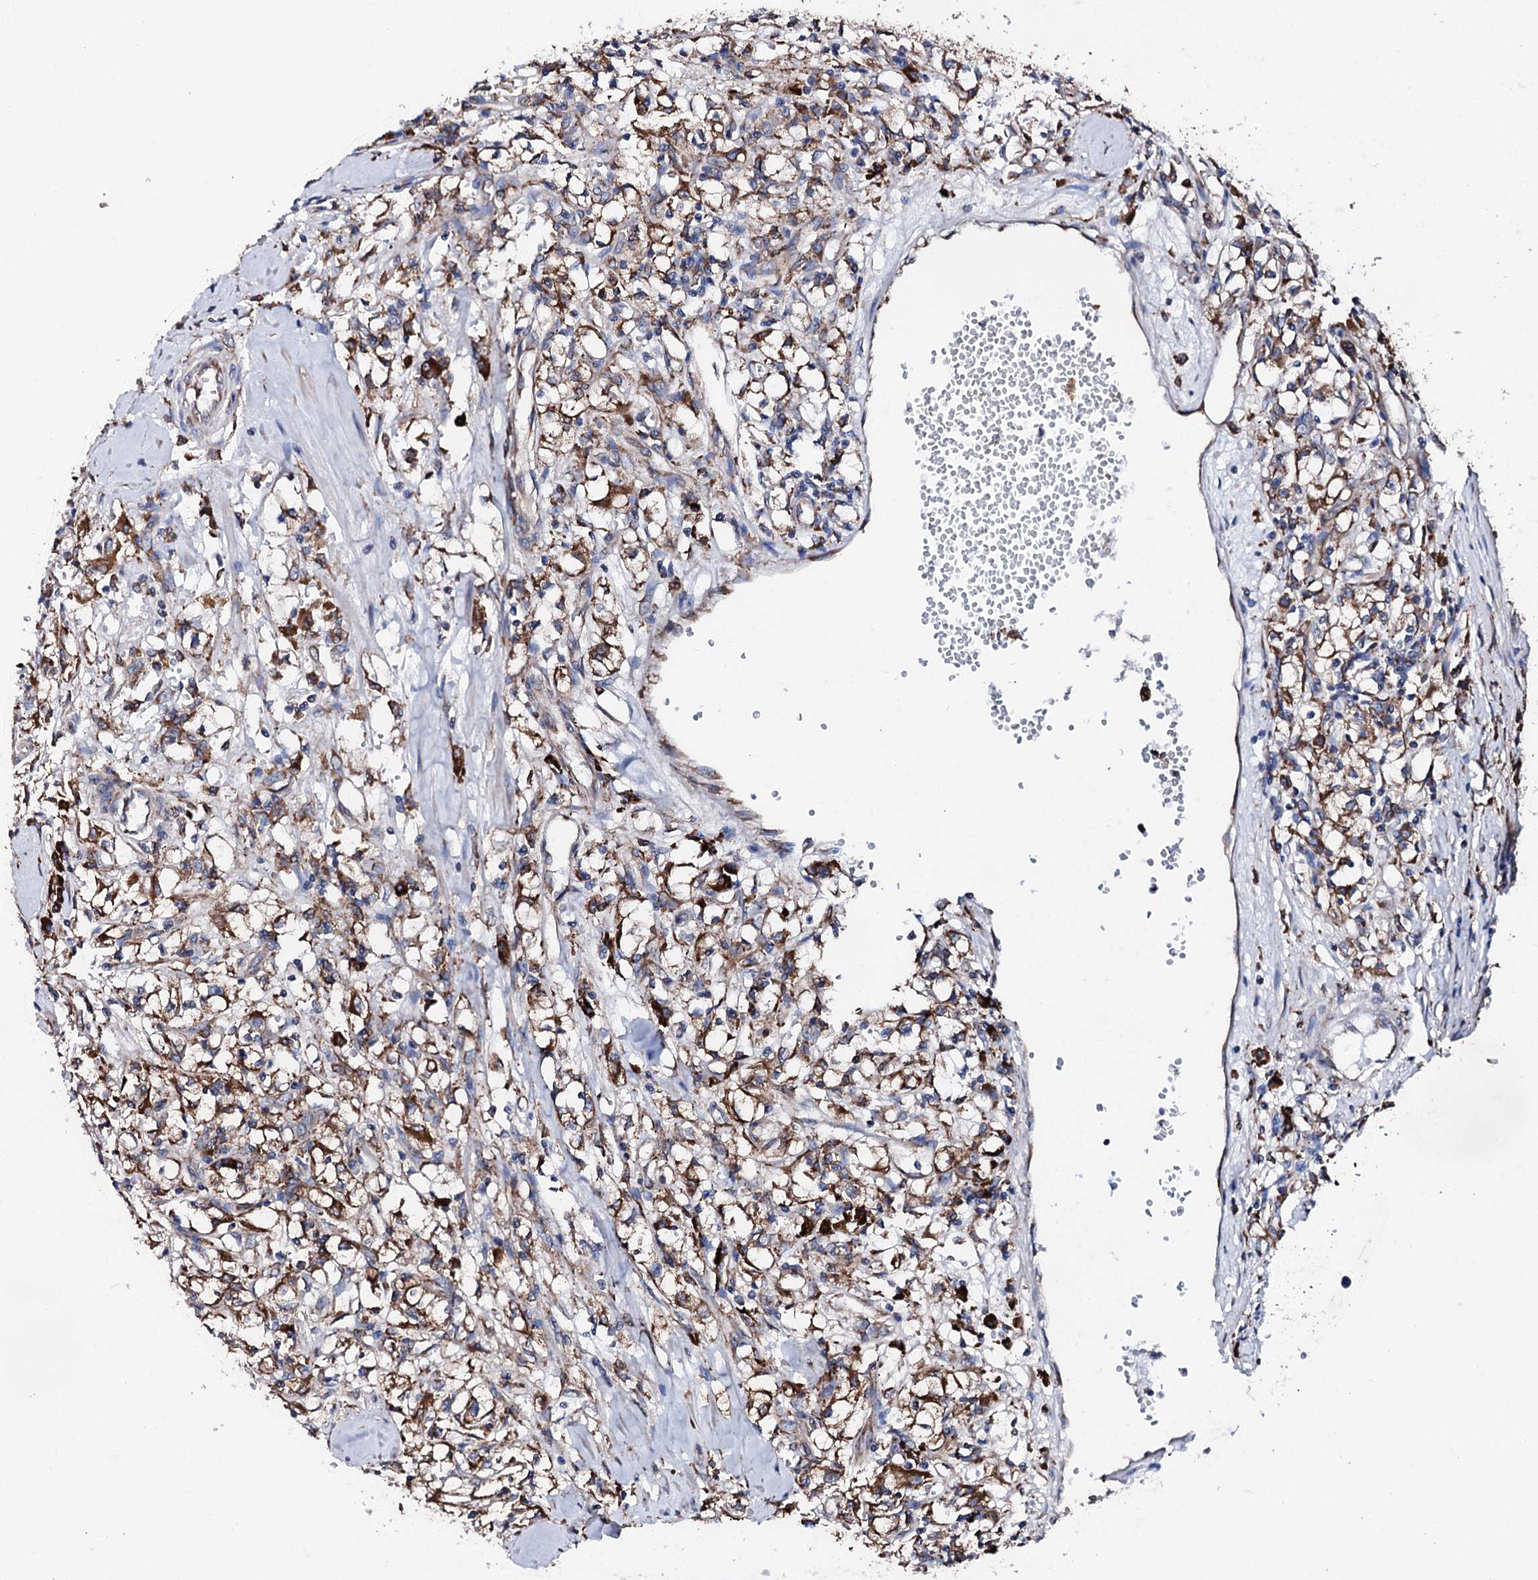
{"staining": {"intensity": "moderate", "quantity": ">75%", "location": "cytoplasmic/membranous"}, "tissue": "renal cancer", "cell_type": "Tumor cells", "image_type": "cancer", "snomed": [{"axis": "morphology", "description": "Adenocarcinoma, NOS"}, {"axis": "topography", "description": "Kidney"}], "caption": "Human renal cancer stained with a protein marker reveals moderate staining in tumor cells.", "gene": "AMDHD1", "patient": {"sex": "male", "age": 56}}